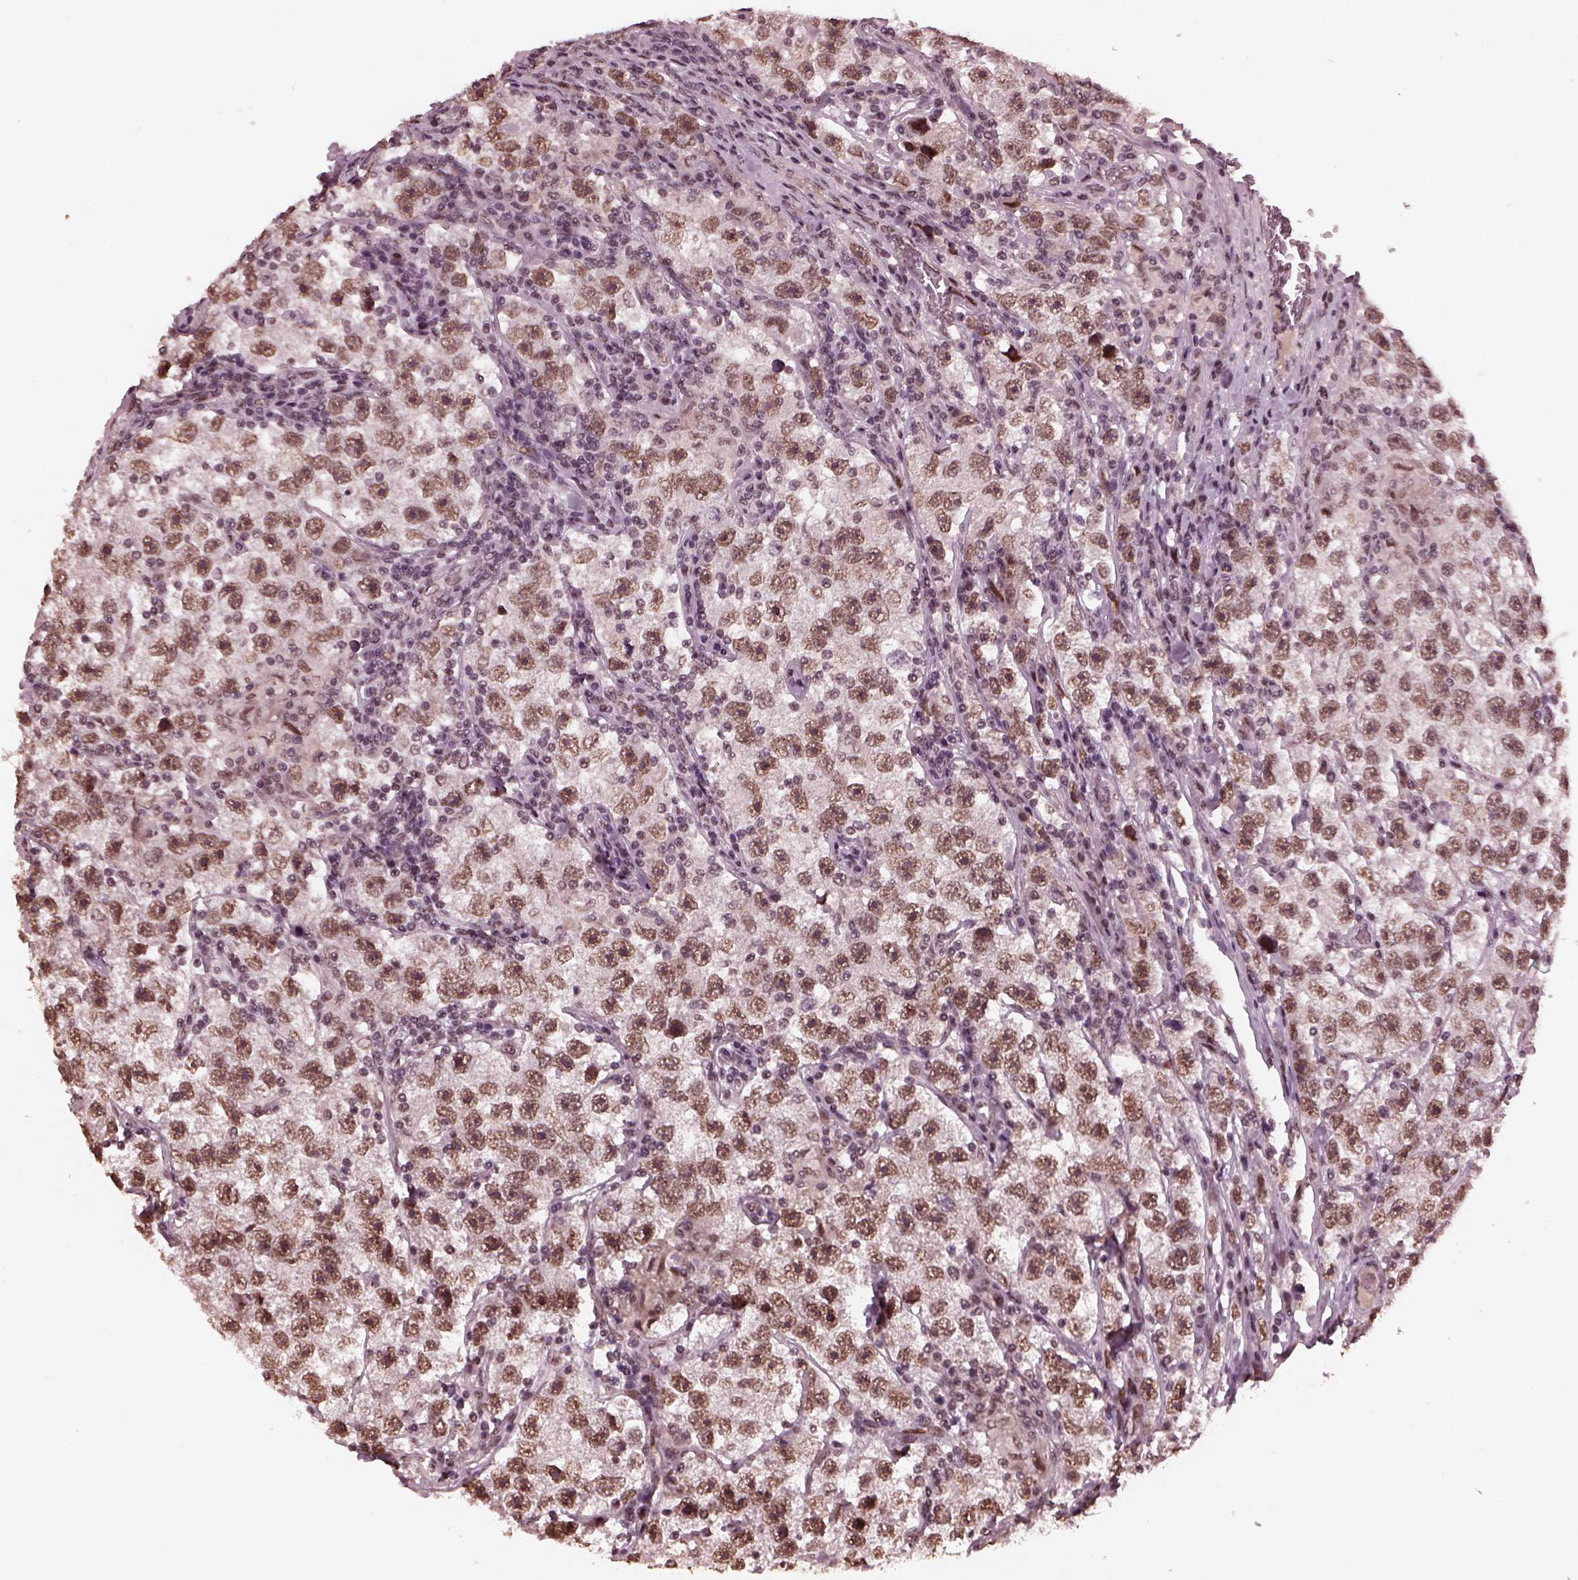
{"staining": {"intensity": "moderate", "quantity": "25%-75%", "location": "nuclear"}, "tissue": "testis cancer", "cell_type": "Tumor cells", "image_type": "cancer", "snomed": [{"axis": "morphology", "description": "Seminoma, NOS"}, {"axis": "topography", "description": "Testis"}], "caption": "This is an image of immunohistochemistry staining of testis cancer (seminoma), which shows moderate positivity in the nuclear of tumor cells.", "gene": "NAP1L5", "patient": {"sex": "male", "age": 26}}